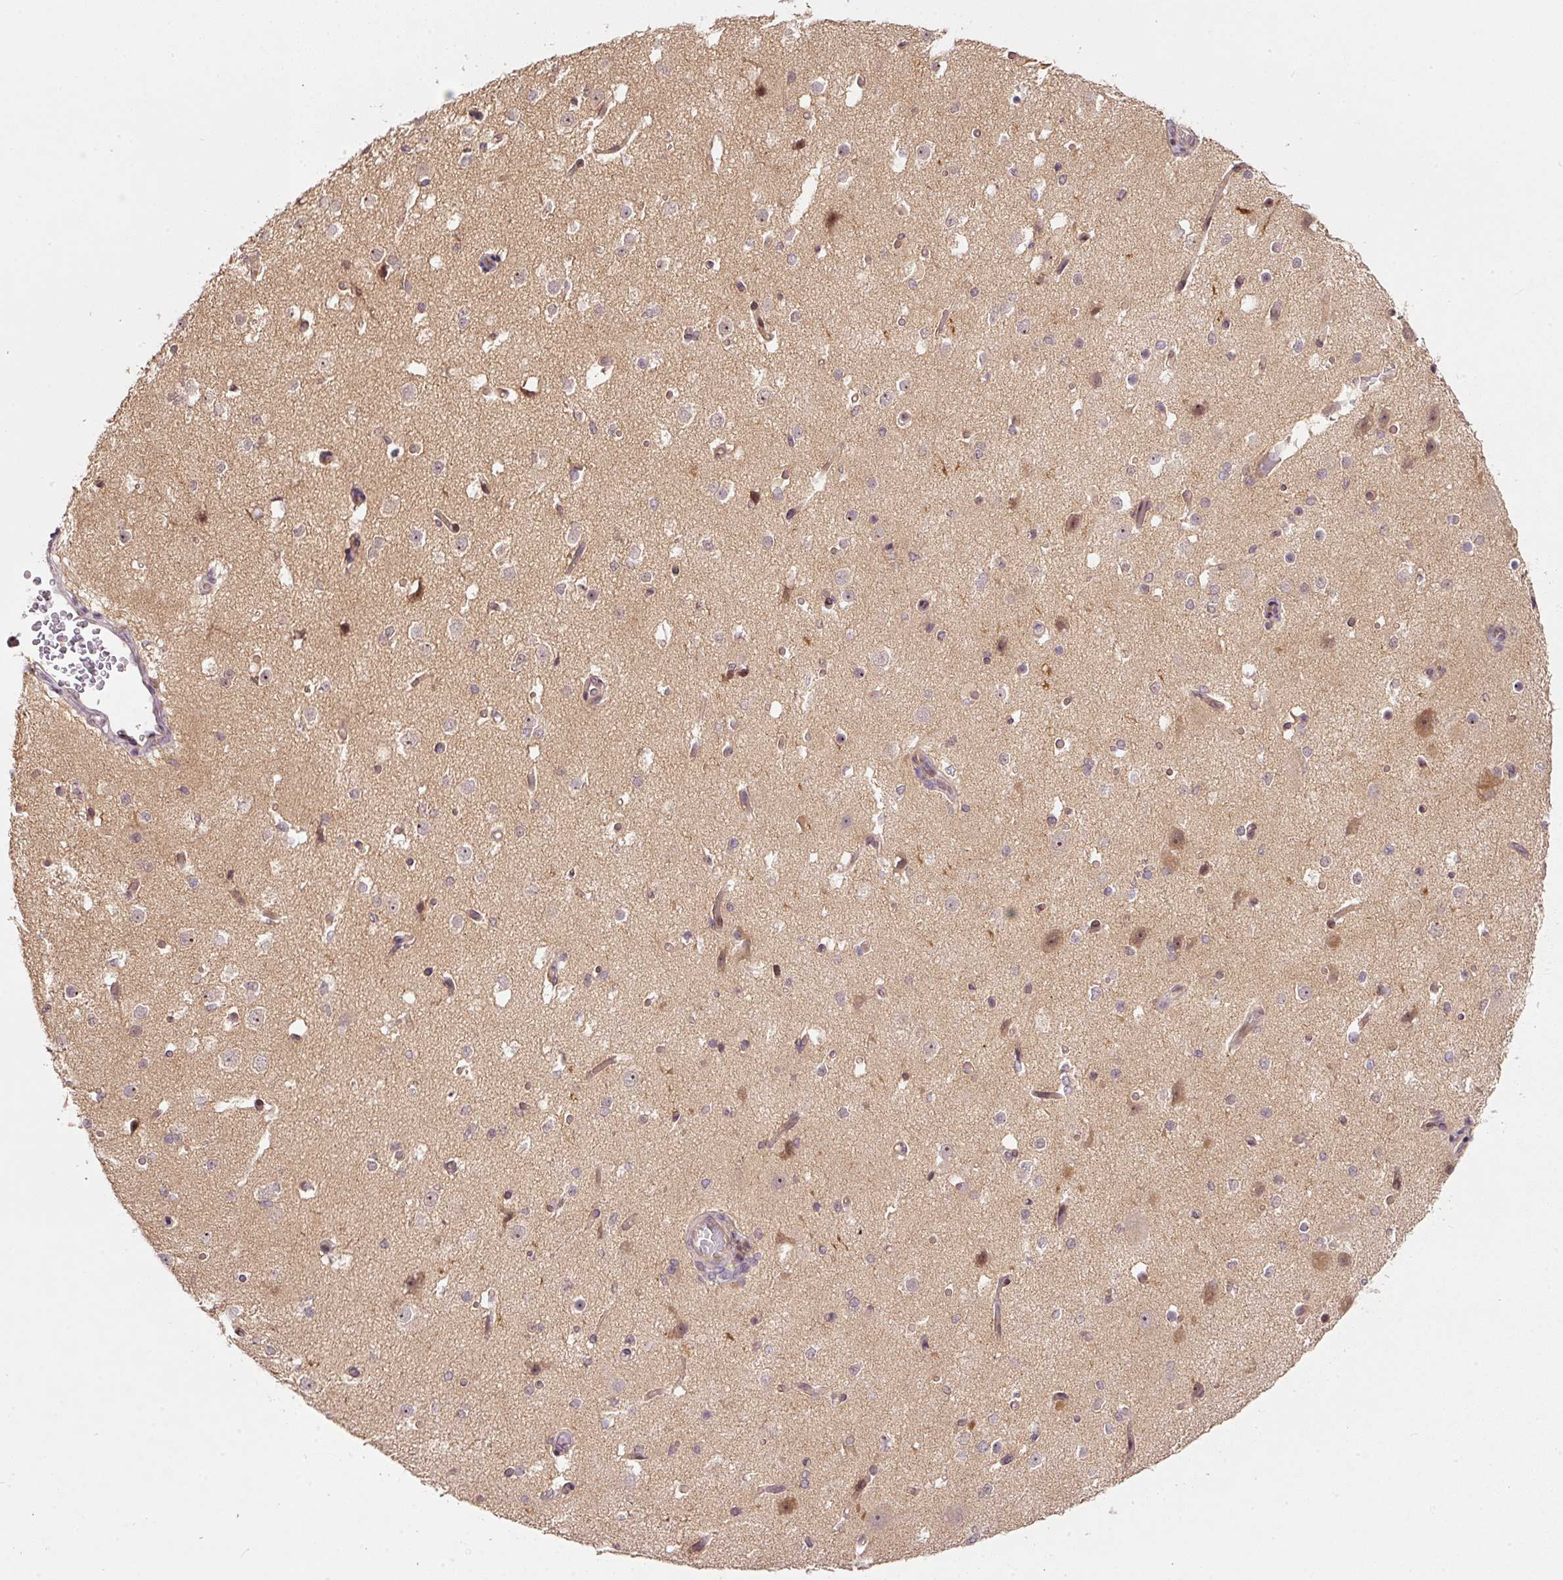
{"staining": {"intensity": "weak", "quantity": "<25%", "location": "cytoplasmic/membranous"}, "tissue": "cerebral cortex", "cell_type": "Endothelial cells", "image_type": "normal", "snomed": [{"axis": "morphology", "description": "Normal tissue, NOS"}, {"axis": "morphology", "description": "Inflammation, NOS"}, {"axis": "topography", "description": "Cerebral cortex"}], "caption": "A micrograph of cerebral cortex stained for a protein demonstrates no brown staining in endothelial cells. (DAB (3,3'-diaminobenzidine) immunohistochemistry with hematoxylin counter stain).", "gene": "PCDHB1", "patient": {"sex": "male", "age": 6}}